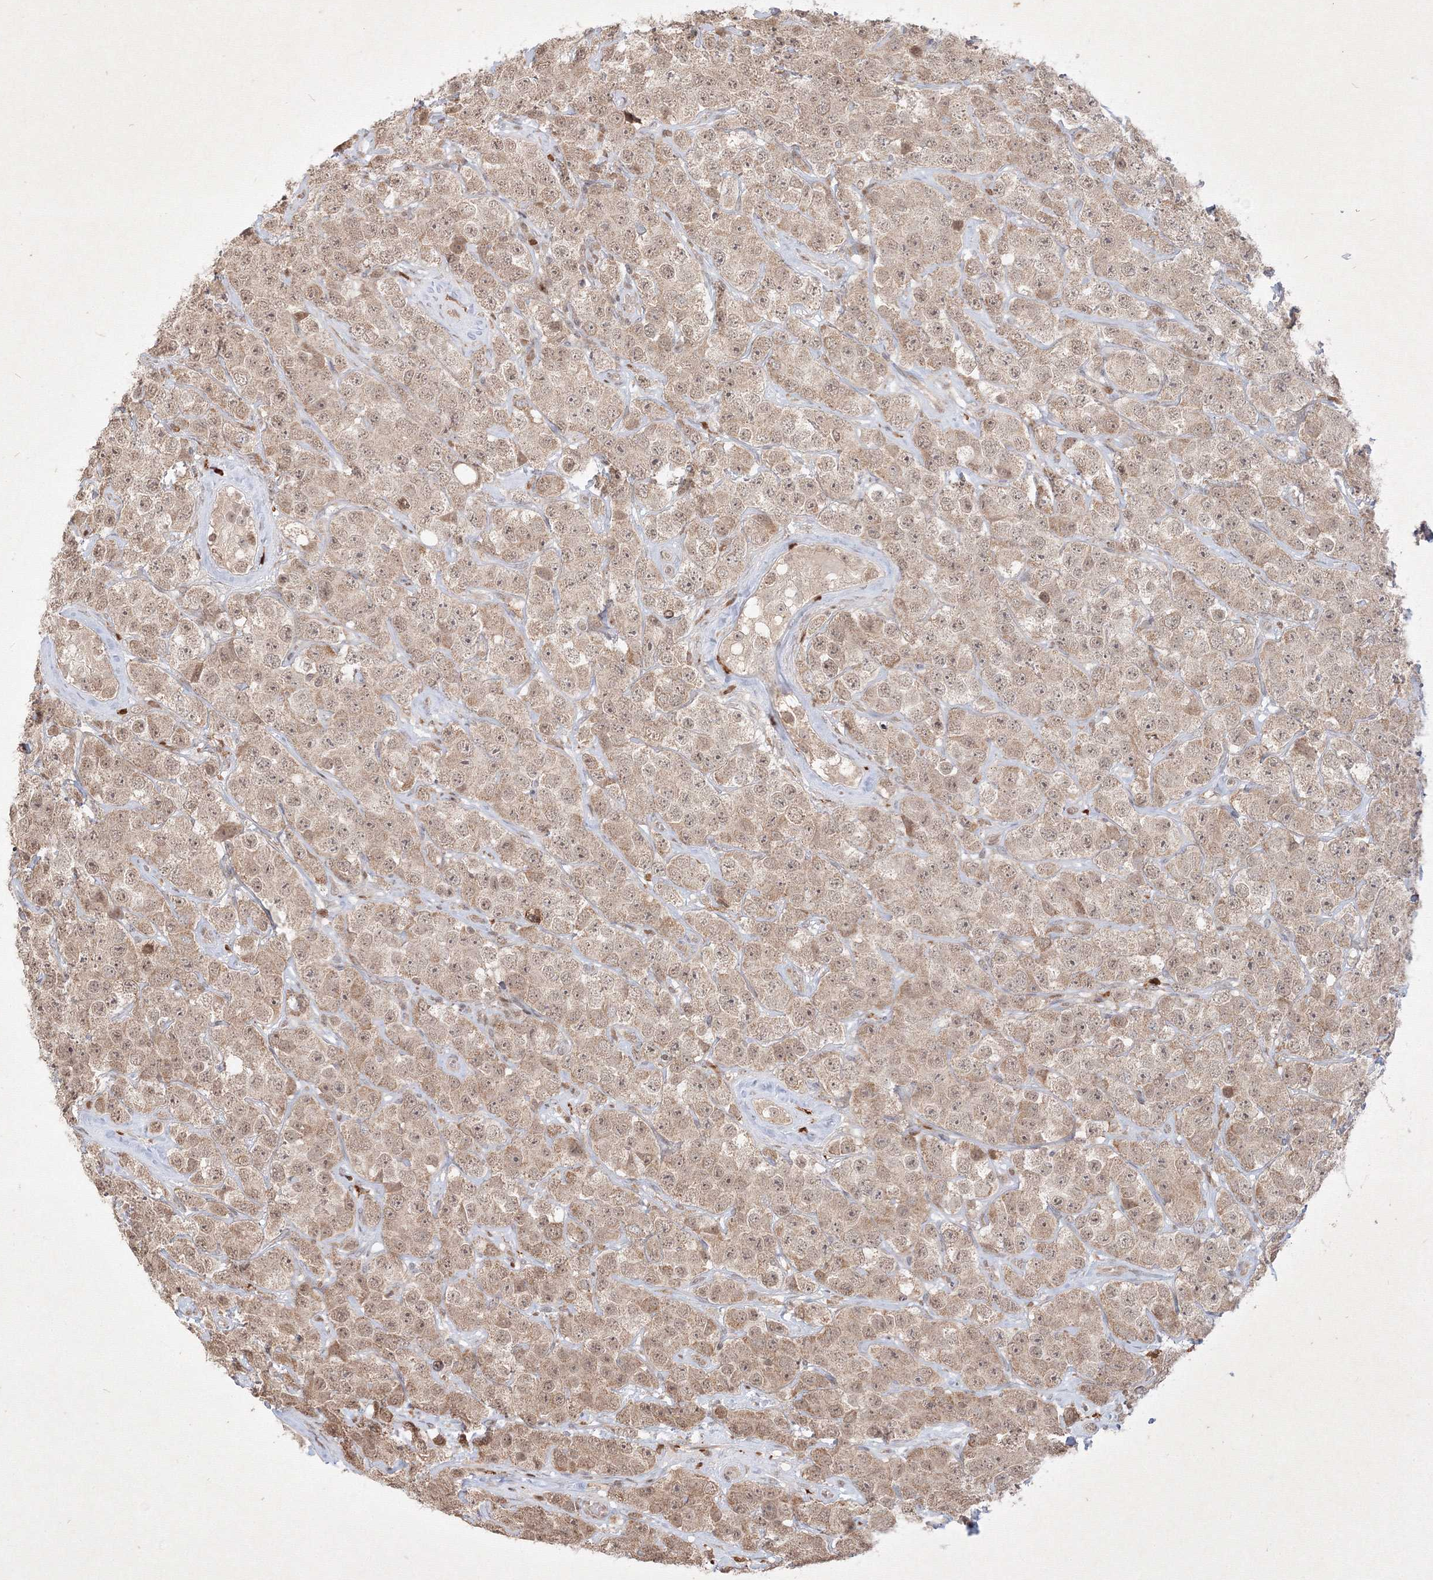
{"staining": {"intensity": "weak", "quantity": ">75%", "location": "cytoplasmic/membranous,nuclear"}, "tissue": "testis cancer", "cell_type": "Tumor cells", "image_type": "cancer", "snomed": [{"axis": "morphology", "description": "Seminoma, NOS"}, {"axis": "topography", "description": "Testis"}], "caption": "Human testis cancer stained with a brown dye exhibits weak cytoplasmic/membranous and nuclear positive expression in about >75% of tumor cells.", "gene": "TAB1", "patient": {"sex": "male", "age": 28}}